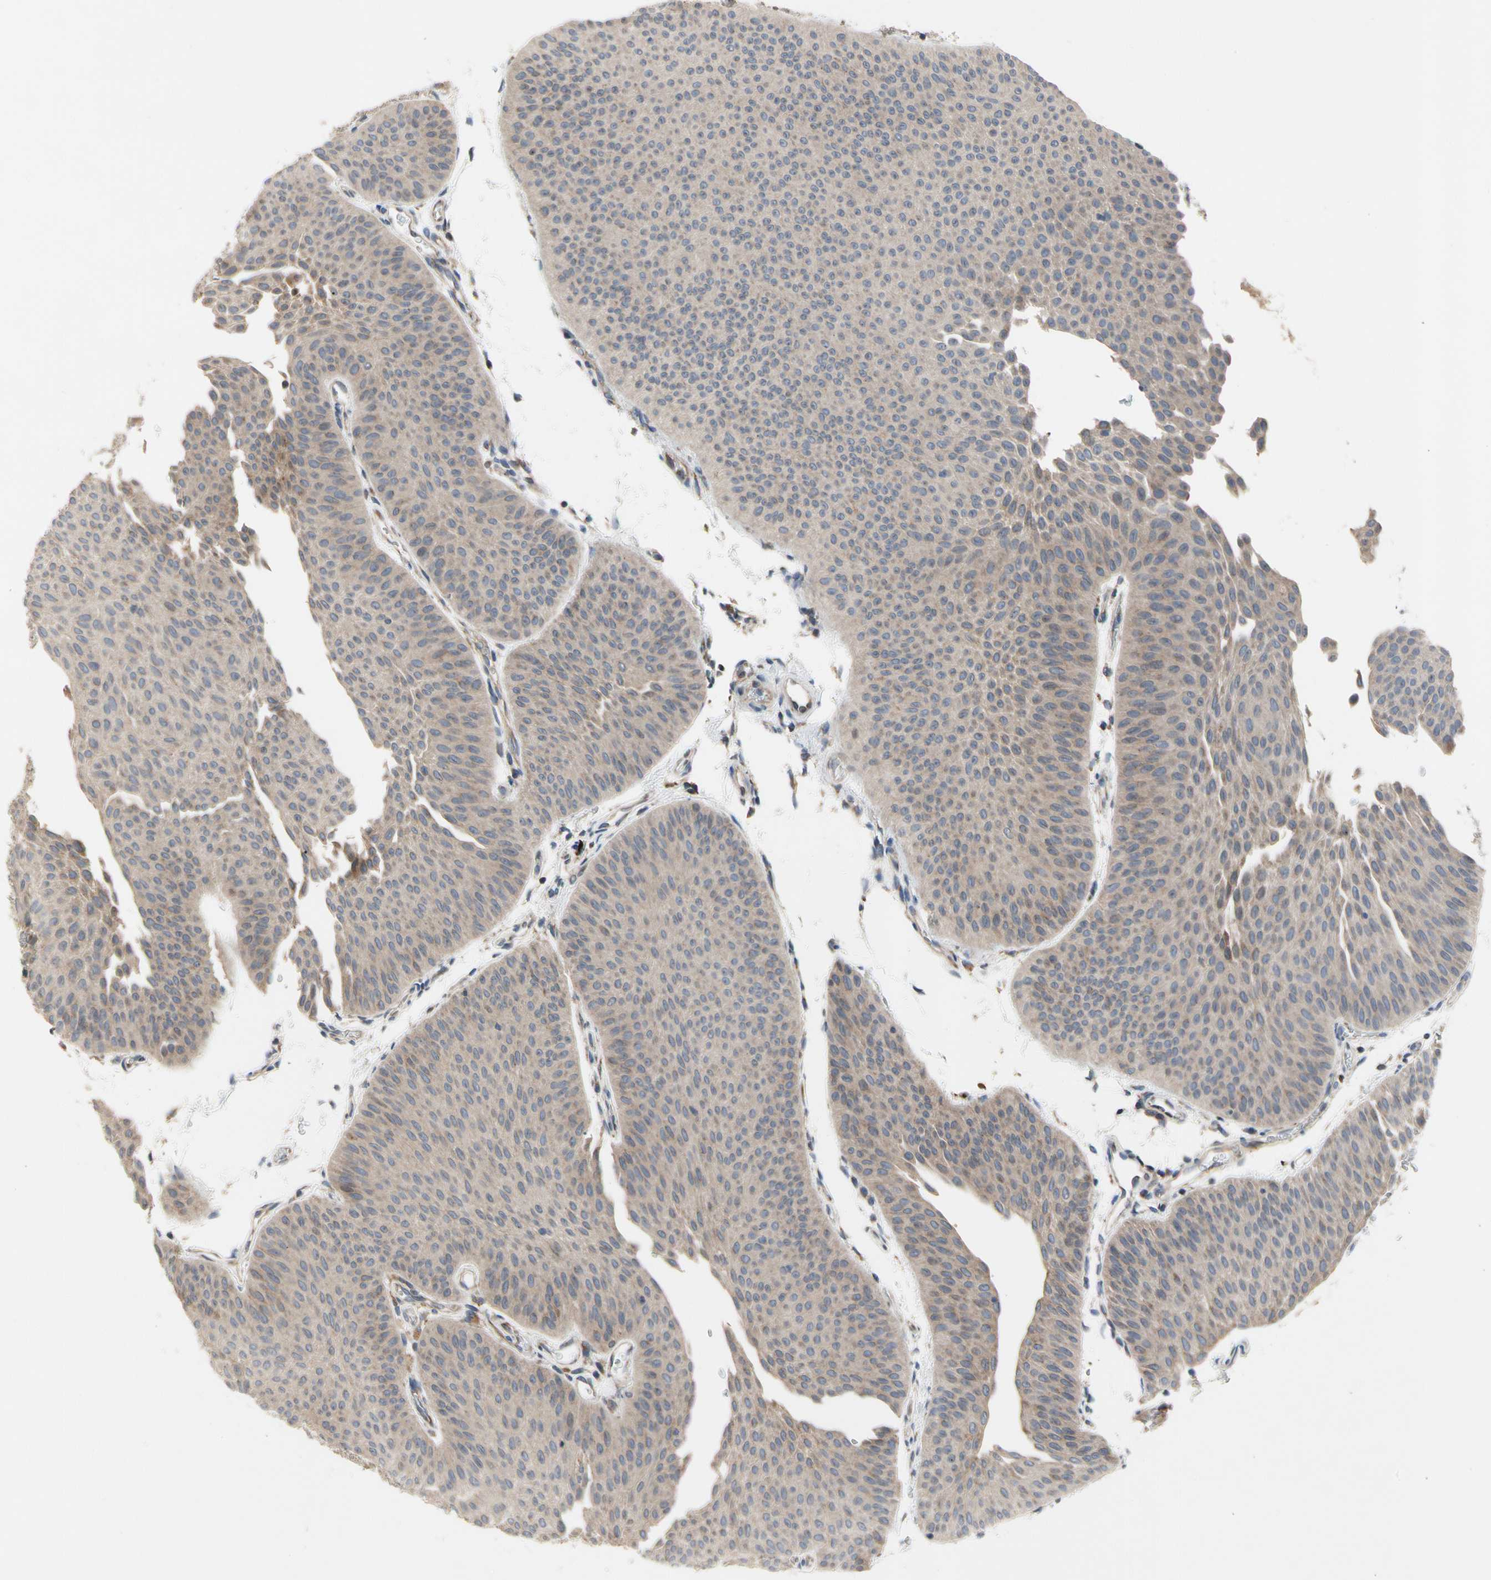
{"staining": {"intensity": "weak", "quantity": ">75%", "location": "cytoplasmic/membranous,nuclear"}, "tissue": "urothelial cancer", "cell_type": "Tumor cells", "image_type": "cancer", "snomed": [{"axis": "morphology", "description": "Urothelial carcinoma, Low grade"}, {"axis": "topography", "description": "Urinary bladder"}], "caption": "Tumor cells exhibit weak cytoplasmic/membranous and nuclear expression in approximately >75% of cells in urothelial cancer.", "gene": "MMEL1", "patient": {"sex": "female", "age": 60}}